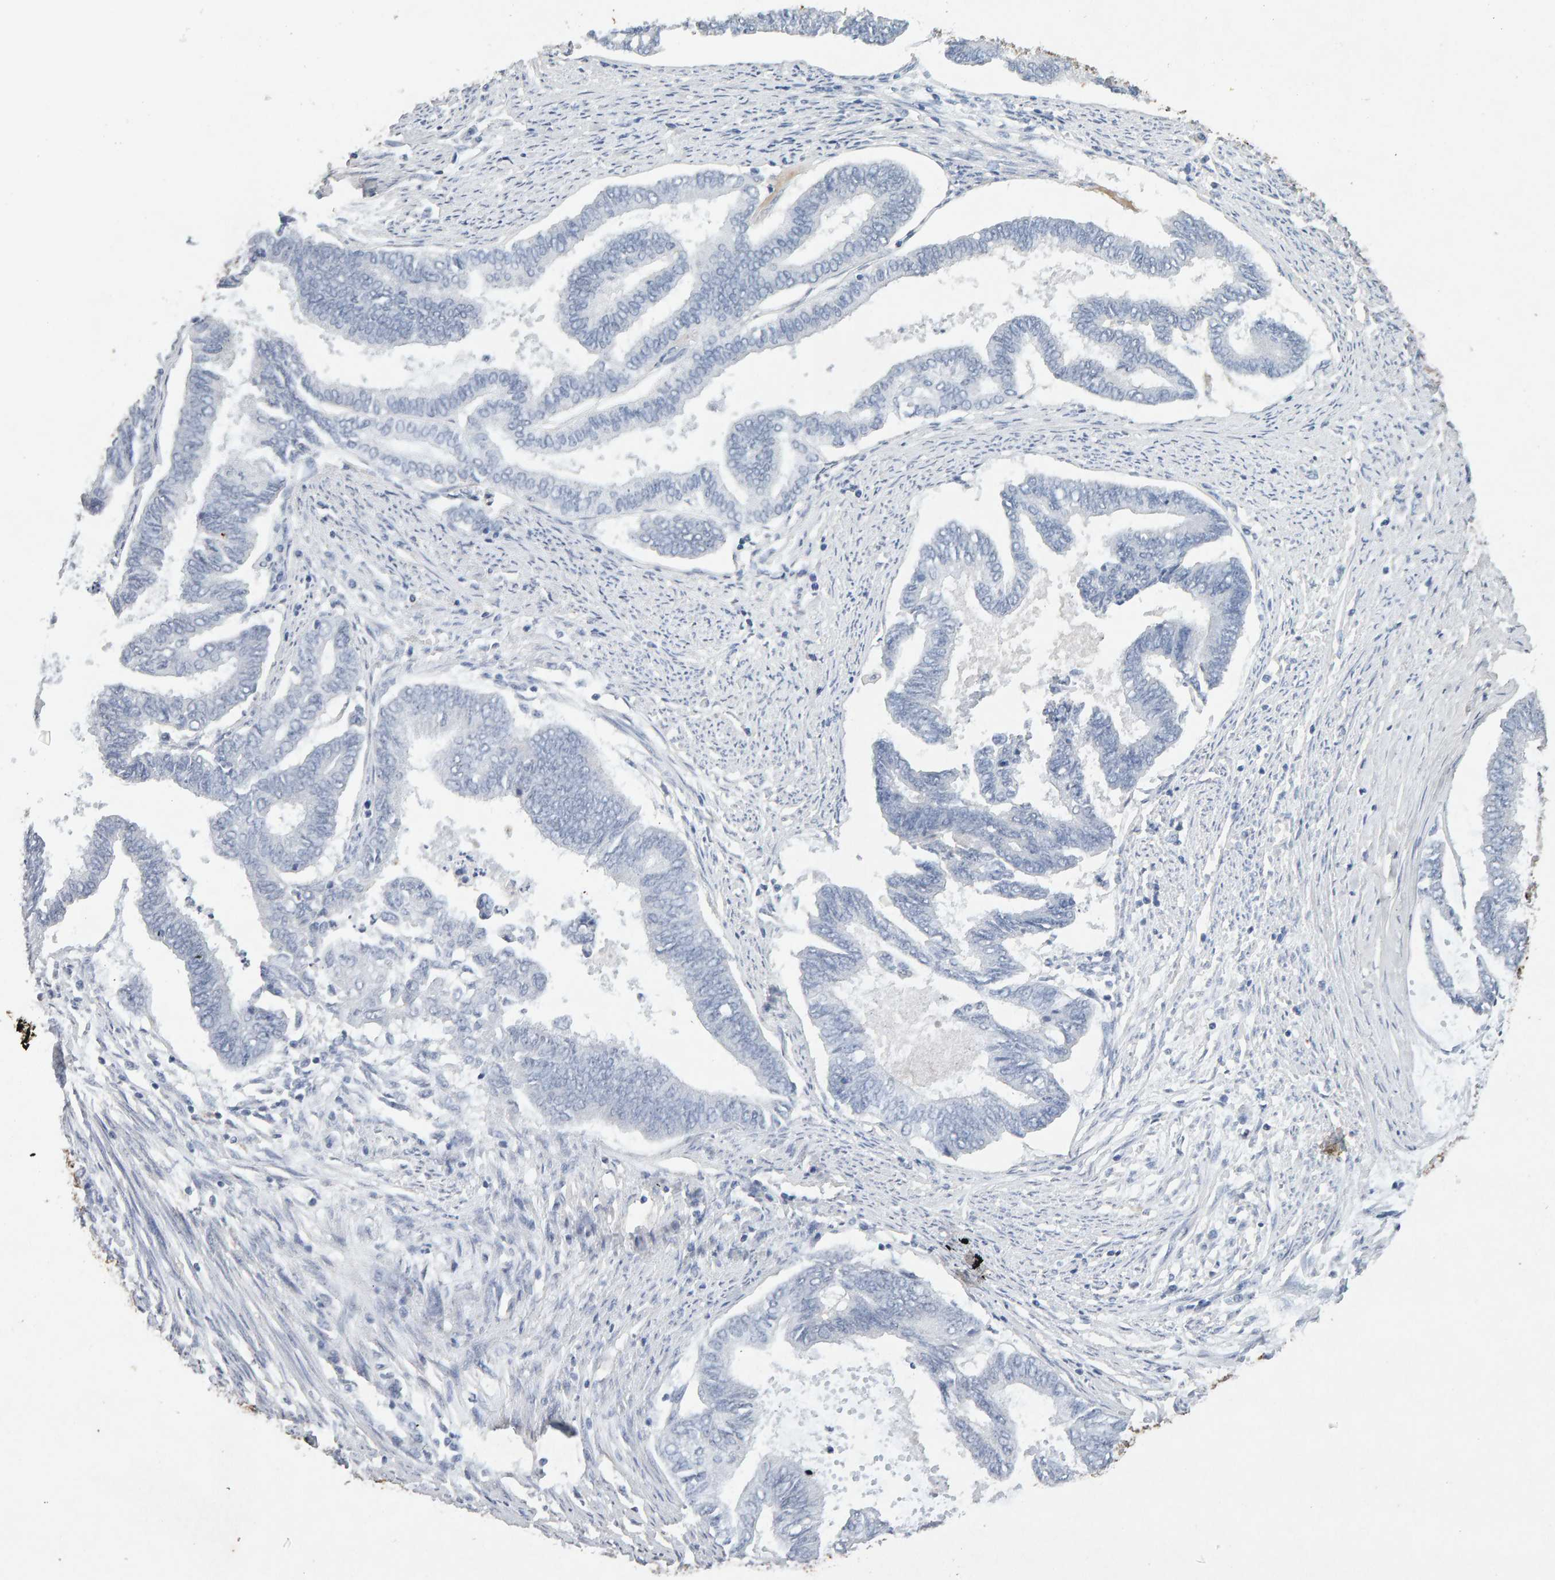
{"staining": {"intensity": "negative", "quantity": "none", "location": "none"}, "tissue": "endometrial cancer", "cell_type": "Tumor cells", "image_type": "cancer", "snomed": [{"axis": "morphology", "description": "Adenocarcinoma, NOS"}, {"axis": "topography", "description": "Endometrium"}], "caption": "Adenocarcinoma (endometrial) was stained to show a protein in brown. There is no significant staining in tumor cells.", "gene": "PTPRM", "patient": {"sex": "female", "age": 86}}